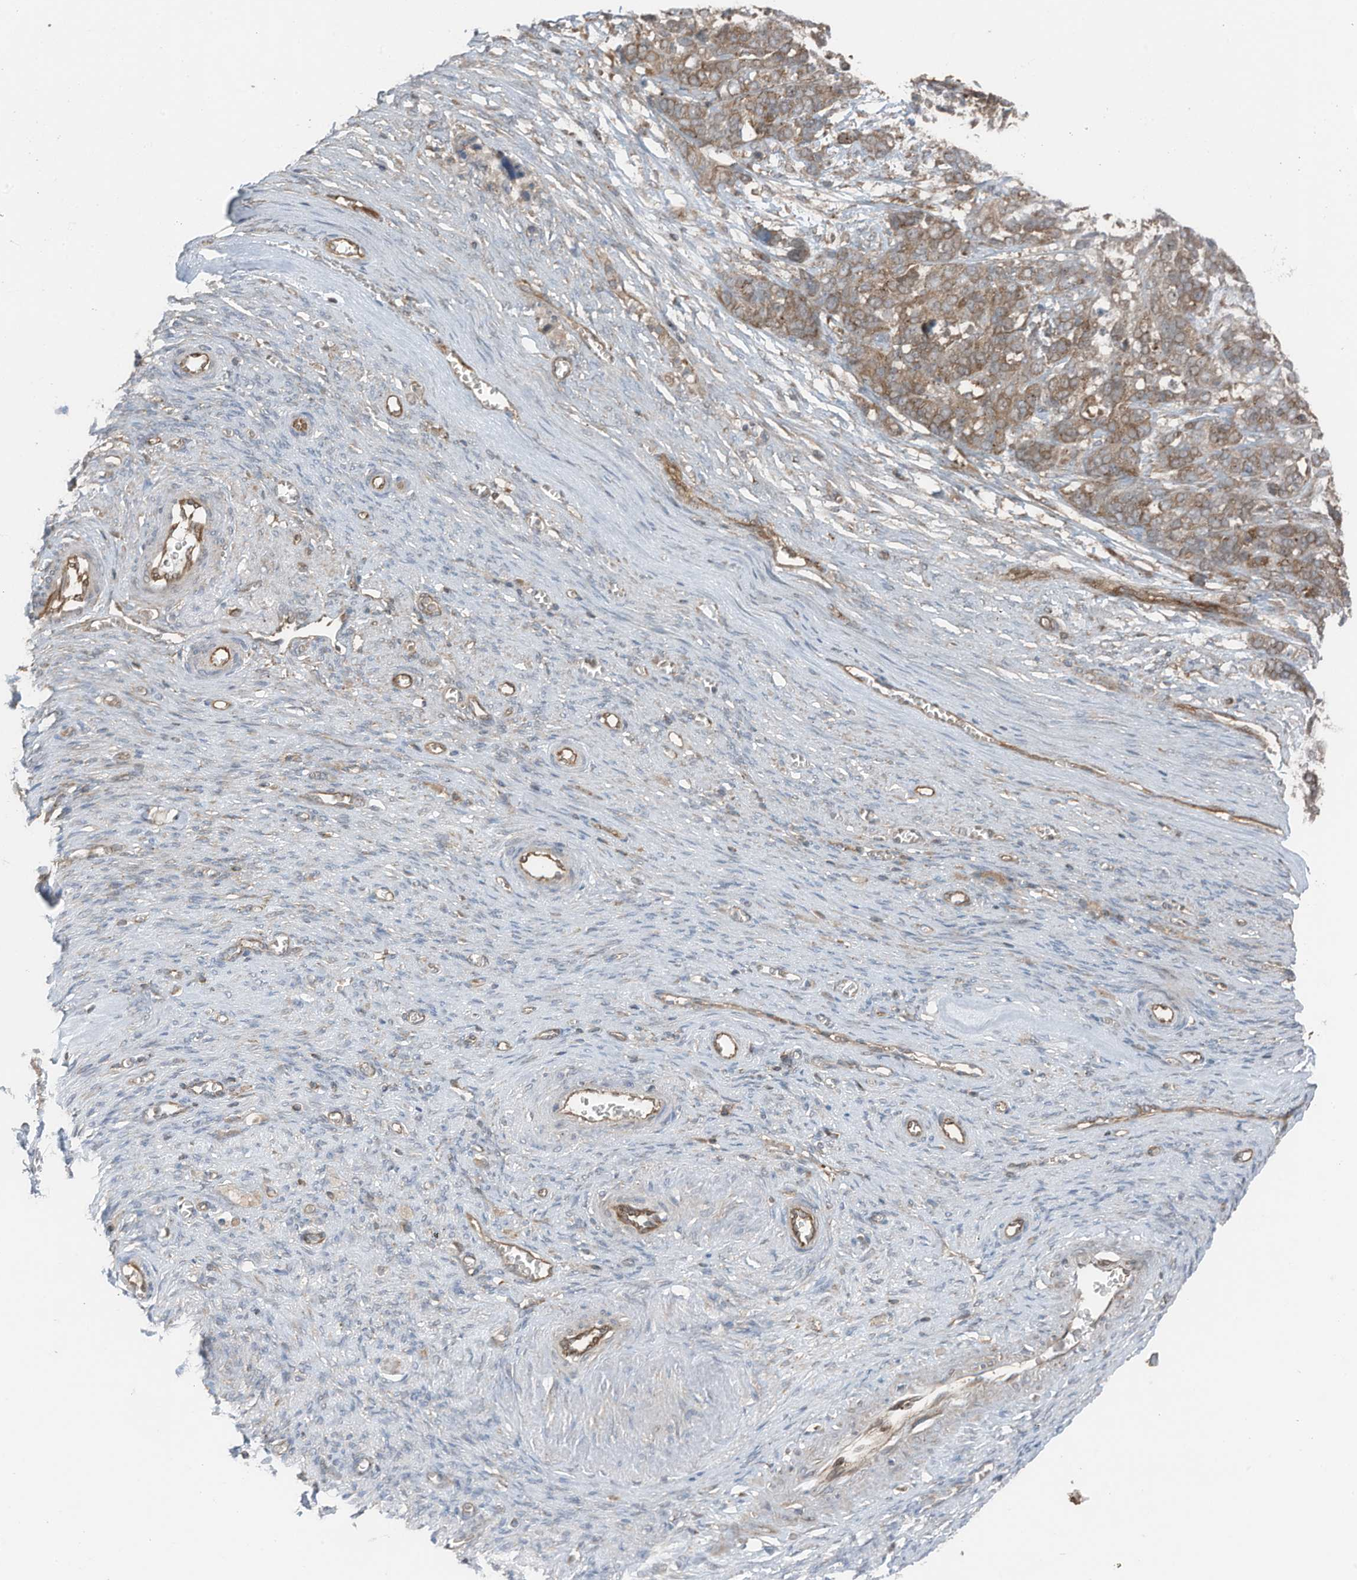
{"staining": {"intensity": "moderate", "quantity": ">75%", "location": "cytoplasmic/membranous"}, "tissue": "ovarian cancer", "cell_type": "Tumor cells", "image_type": "cancer", "snomed": [{"axis": "morphology", "description": "Cystadenocarcinoma, serous, NOS"}, {"axis": "topography", "description": "Ovary"}], "caption": "DAB (3,3'-diaminobenzidine) immunohistochemical staining of human ovarian cancer (serous cystadenocarcinoma) demonstrates moderate cytoplasmic/membranous protein positivity in about >75% of tumor cells.", "gene": "TXNDC9", "patient": {"sex": "female", "age": 44}}